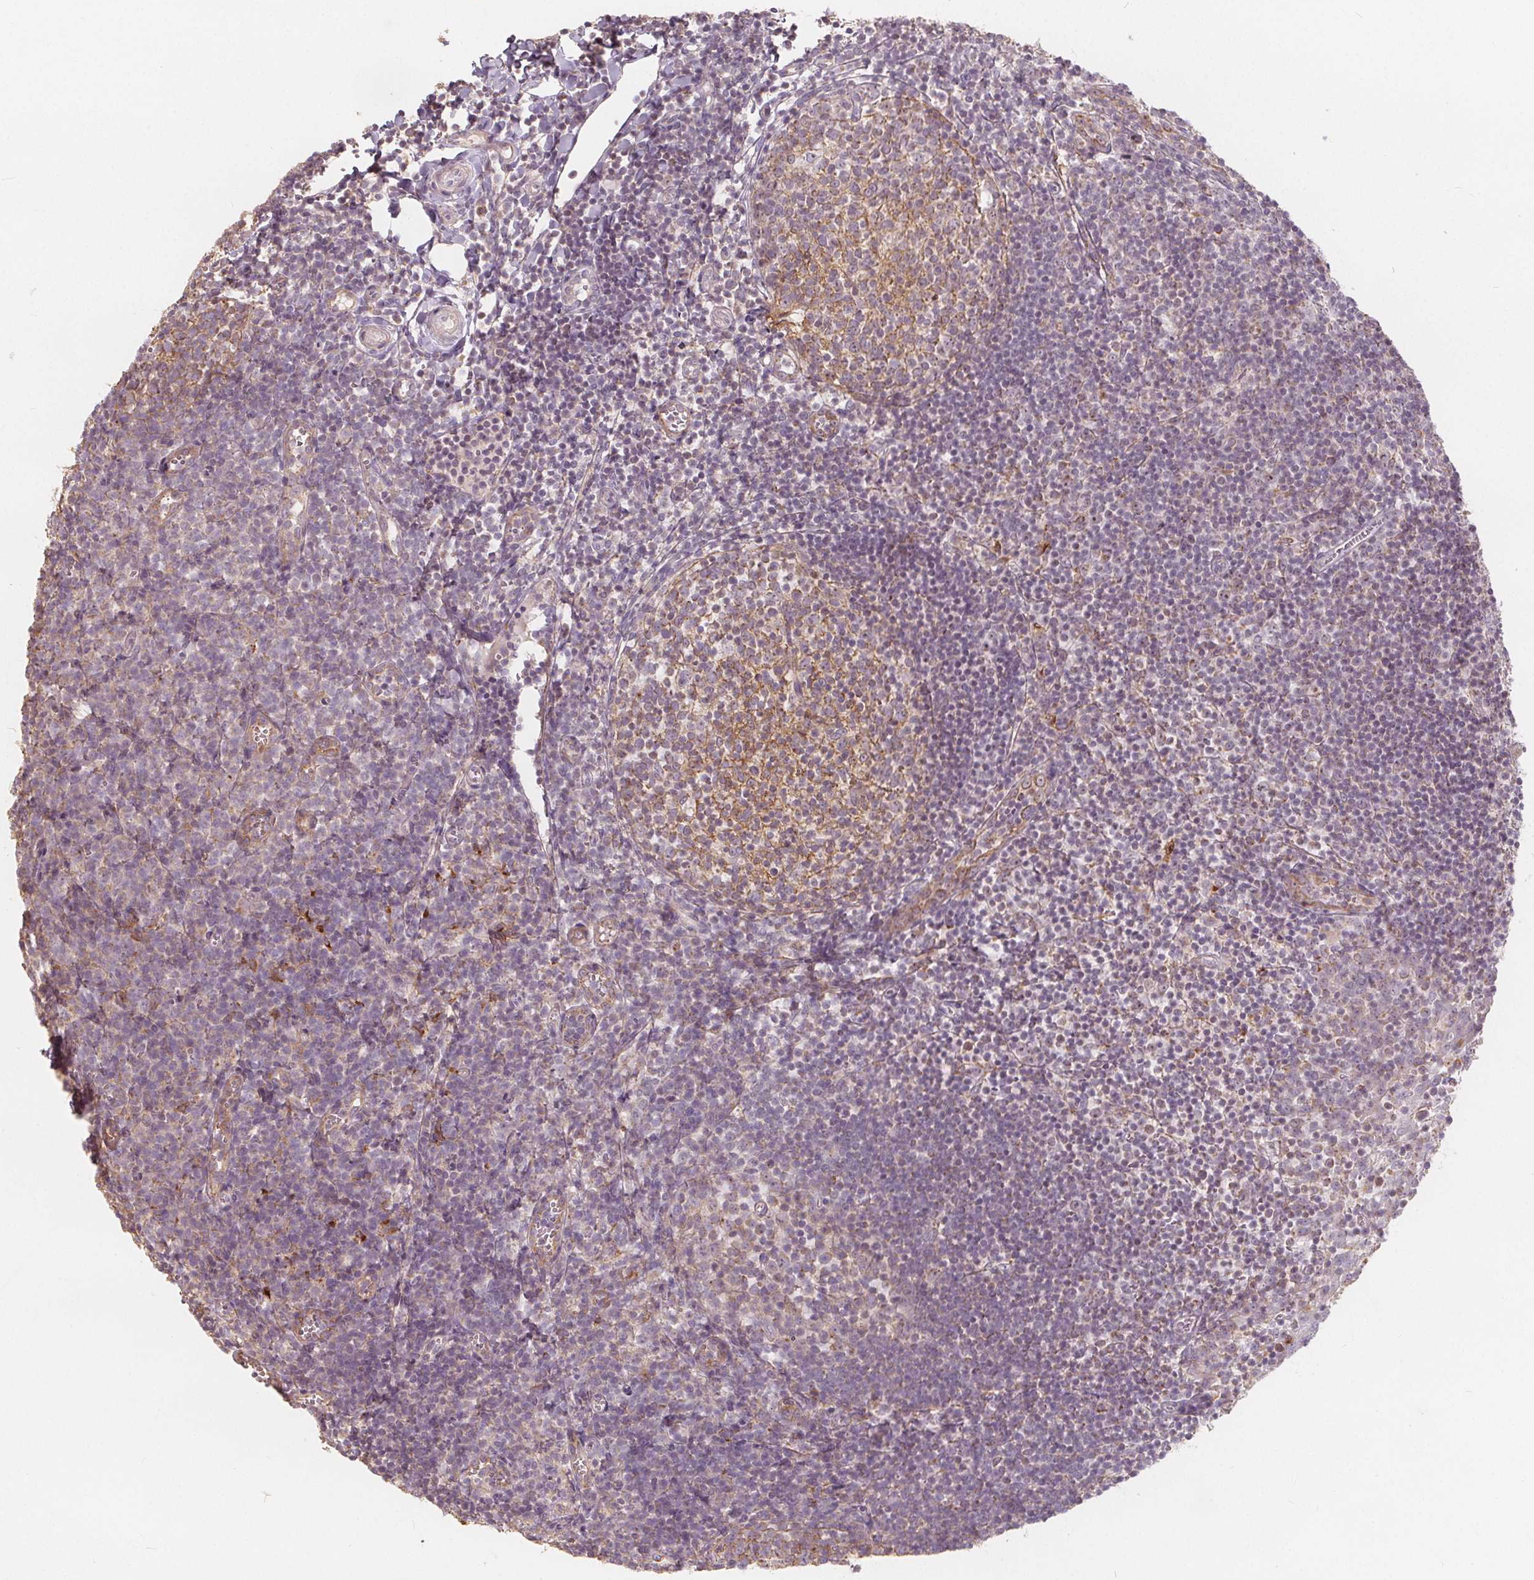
{"staining": {"intensity": "moderate", "quantity": "25%-75%", "location": "cytoplasmic/membranous"}, "tissue": "lymph node", "cell_type": "Germinal center cells", "image_type": "normal", "snomed": [{"axis": "morphology", "description": "Normal tissue, NOS"}, {"axis": "topography", "description": "Lymph node"}], "caption": "Brown immunohistochemical staining in normal lymph node demonstrates moderate cytoplasmic/membranous expression in approximately 25%-75% of germinal center cells. The protein is stained brown, and the nuclei are stained in blue (DAB IHC with brightfield microscopy, high magnification).", "gene": "DRC3", "patient": {"sex": "female", "age": 21}}